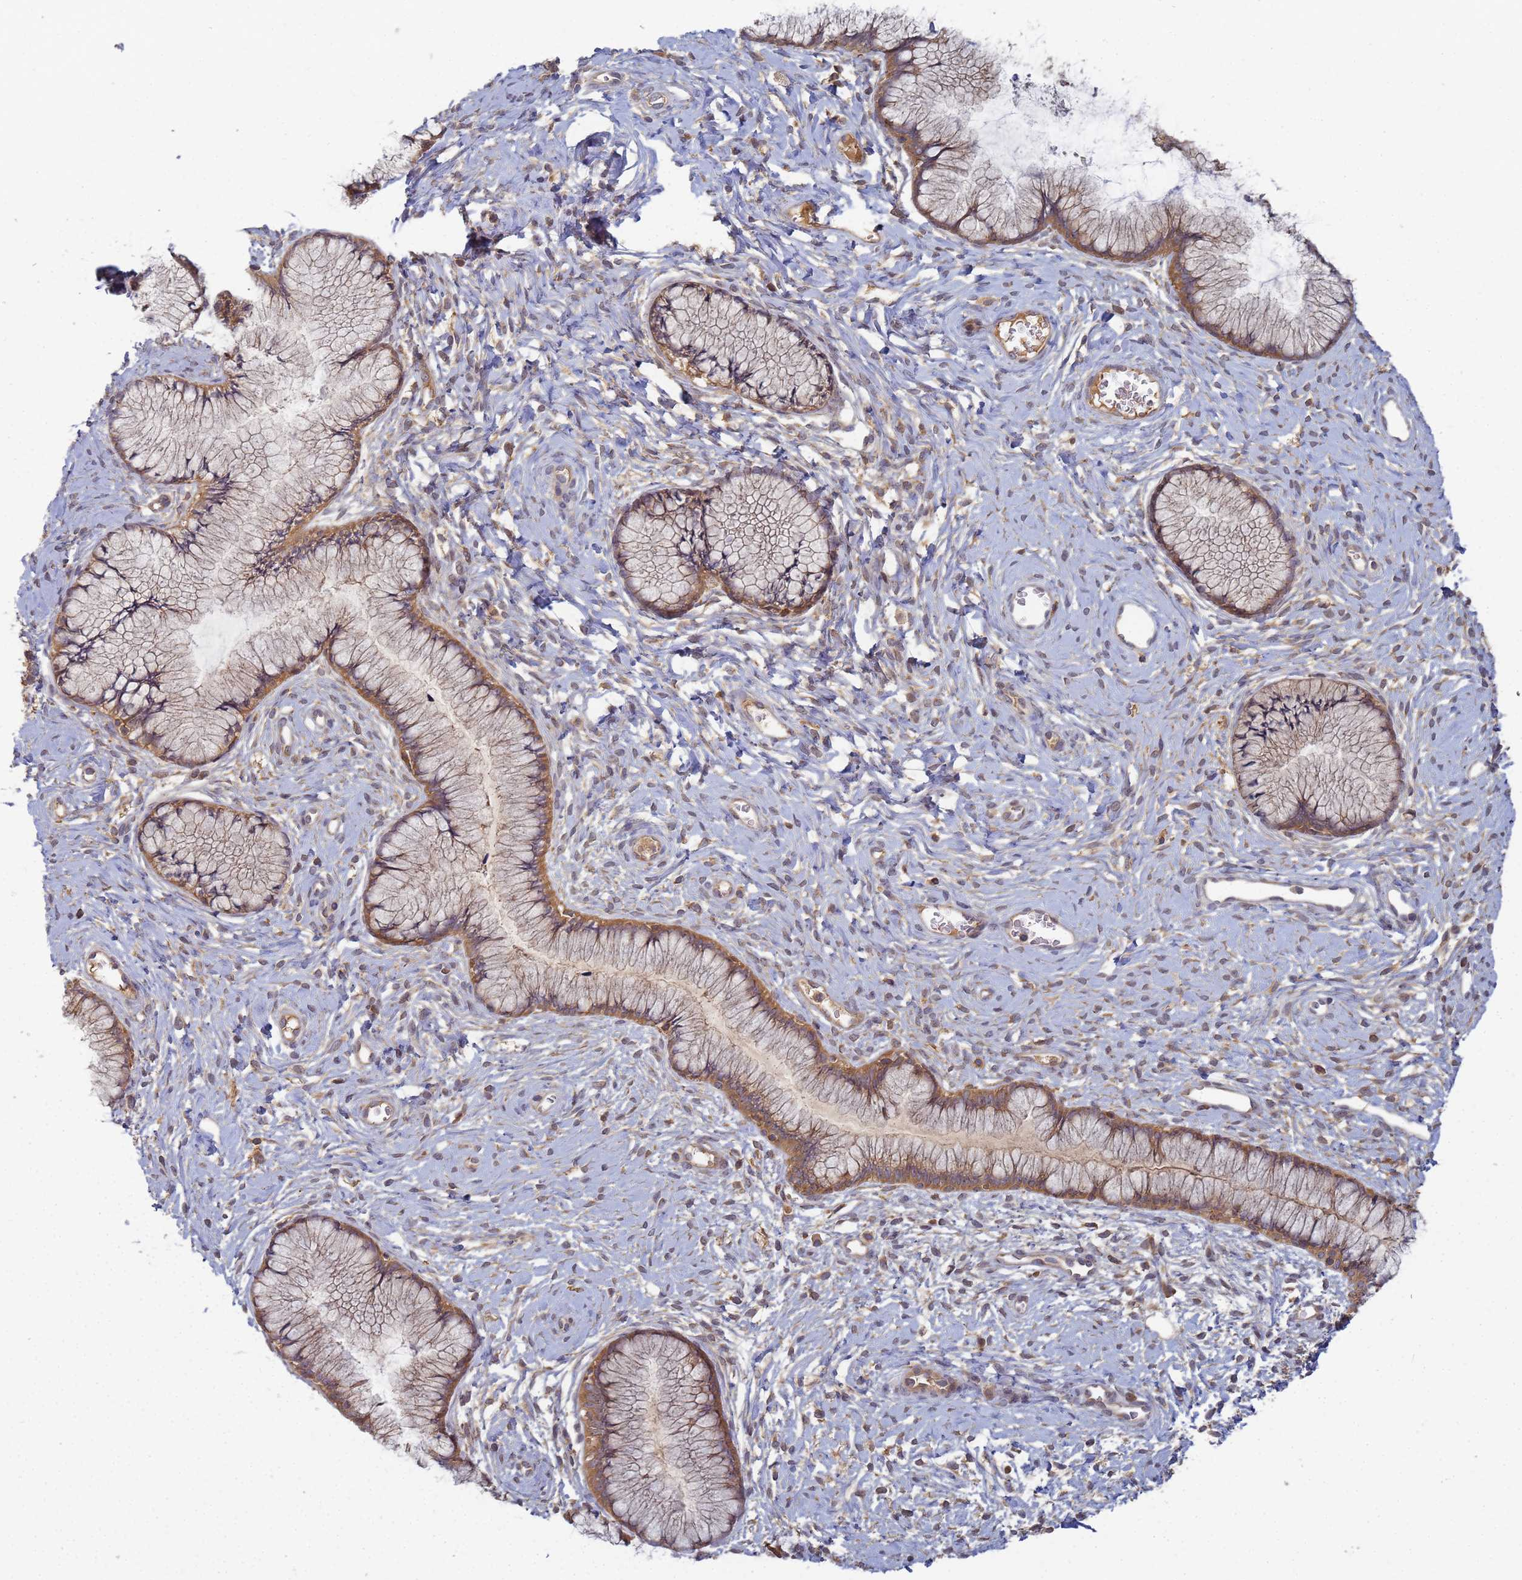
{"staining": {"intensity": "moderate", "quantity": ">75%", "location": "cytoplasmic/membranous"}, "tissue": "cervix", "cell_type": "Glandular cells", "image_type": "normal", "snomed": [{"axis": "morphology", "description": "Normal tissue, NOS"}, {"axis": "topography", "description": "Cervix"}], "caption": "A high-resolution histopathology image shows IHC staining of normal cervix, which displays moderate cytoplasmic/membranous positivity in approximately >75% of glandular cells.", "gene": "SHARPIN", "patient": {"sex": "female", "age": 42}}